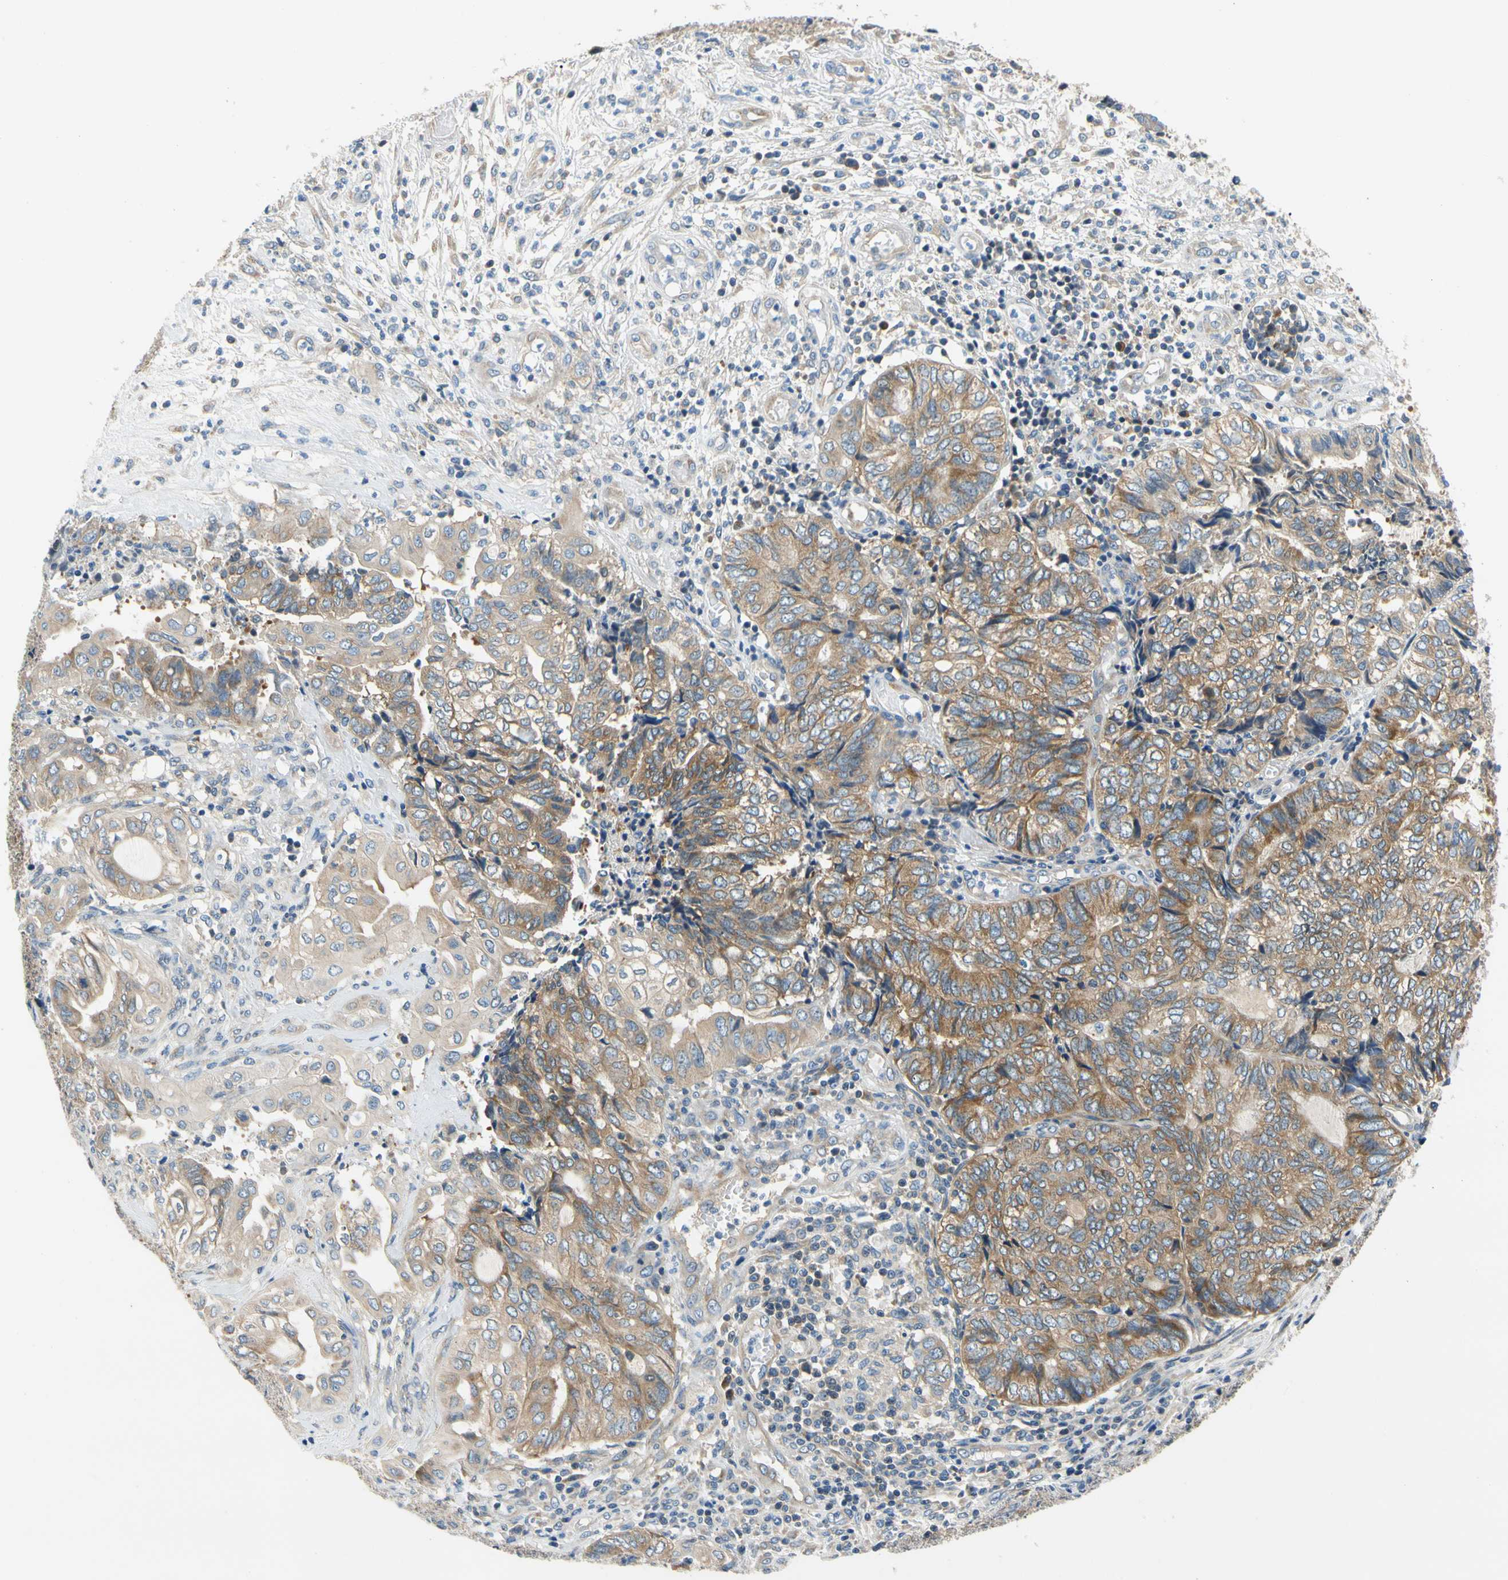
{"staining": {"intensity": "moderate", "quantity": ">75%", "location": "cytoplasmic/membranous"}, "tissue": "endometrial cancer", "cell_type": "Tumor cells", "image_type": "cancer", "snomed": [{"axis": "morphology", "description": "Adenocarcinoma, NOS"}, {"axis": "topography", "description": "Uterus"}, {"axis": "topography", "description": "Endometrium"}], "caption": "Immunohistochemistry (IHC) image of neoplastic tissue: endometrial cancer stained using IHC demonstrates medium levels of moderate protein expression localized specifically in the cytoplasmic/membranous of tumor cells, appearing as a cytoplasmic/membranous brown color.", "gene": "LRRC47", "patient": {"sex": "female", "age": 70}}